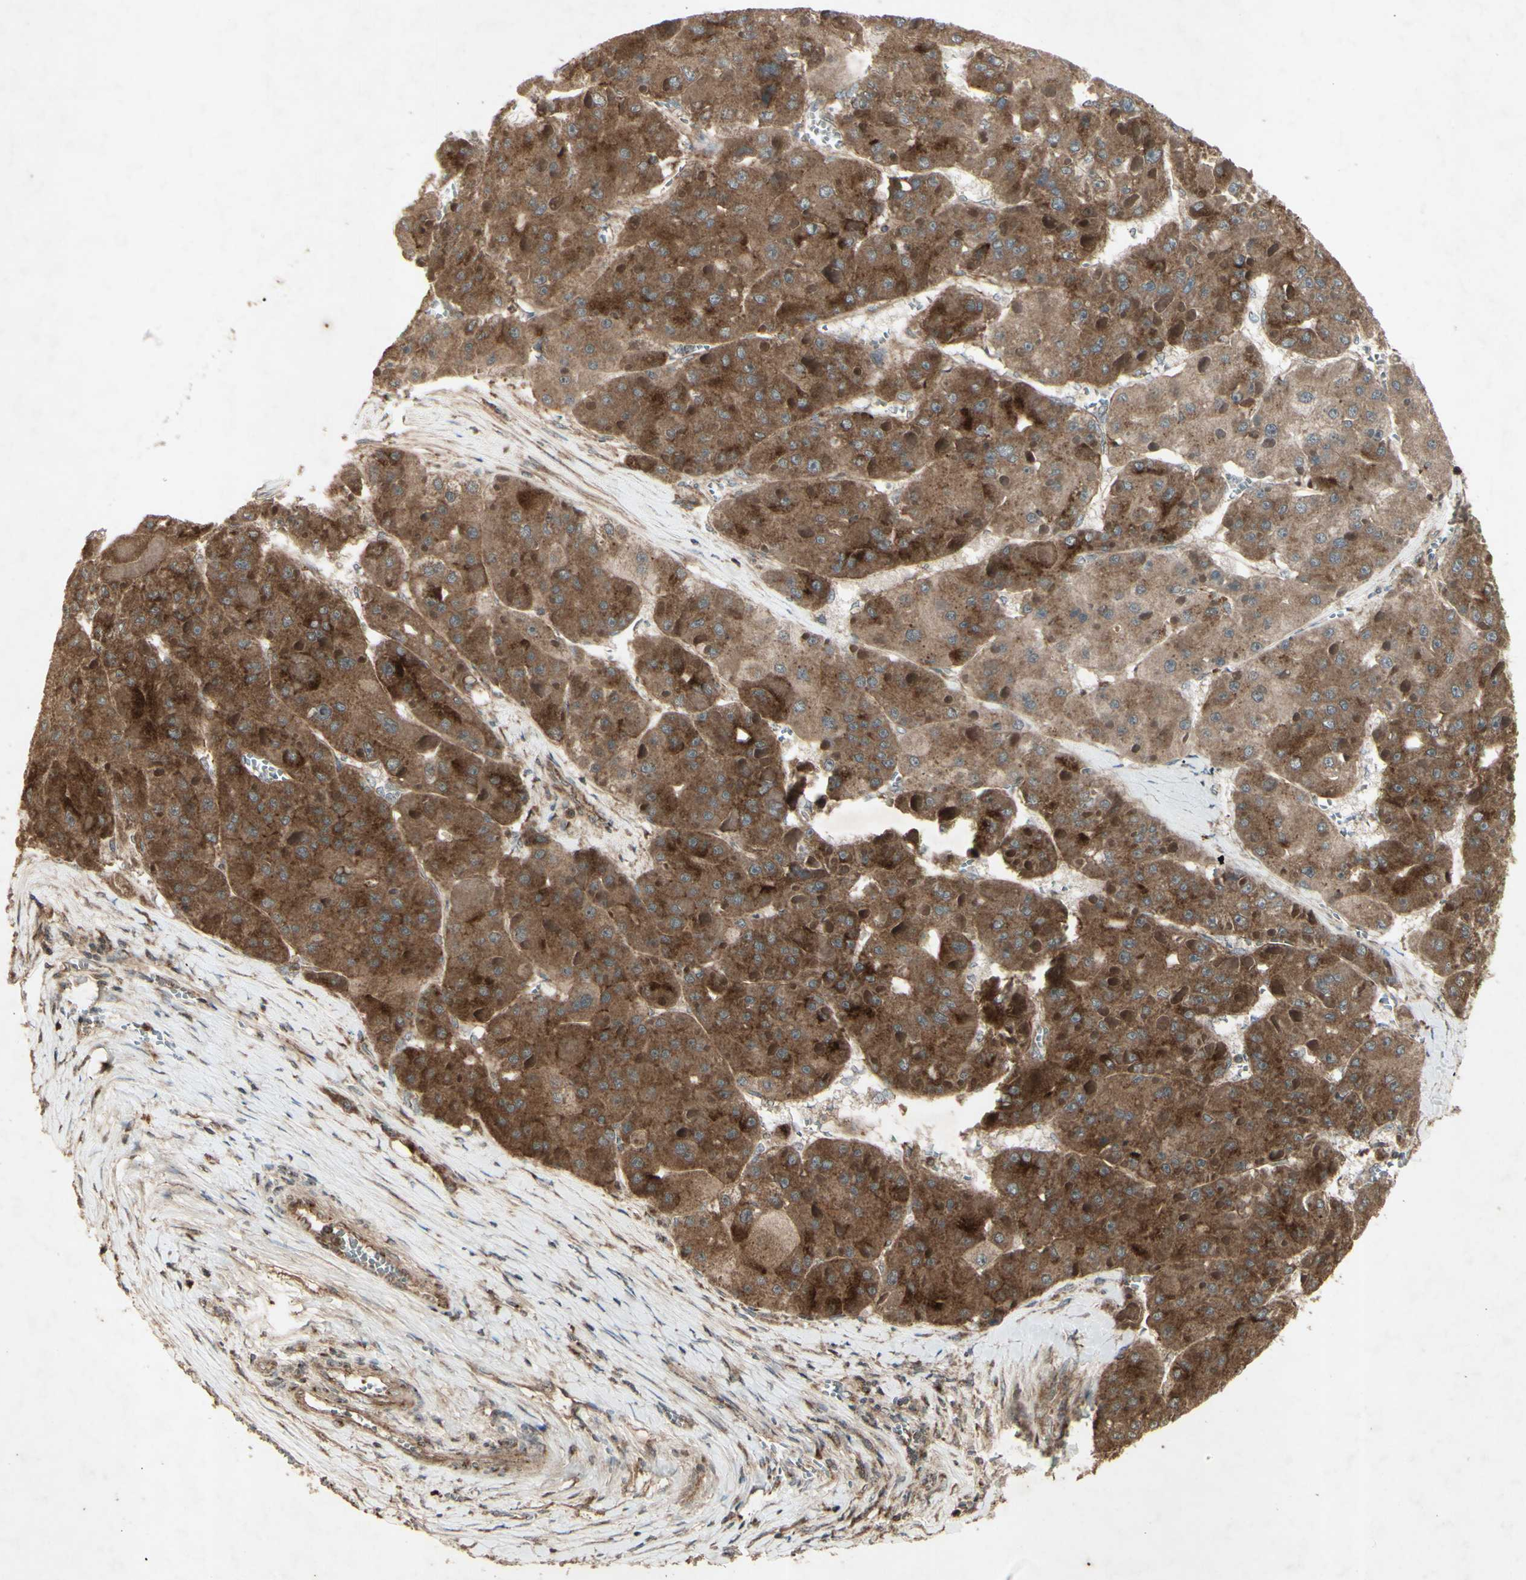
{"staining": {"intensity": "moderate", "quantity": ">75%", "location": "cytoplasmic/membranous"}, "tissue": "liver cancer", "cell_type": "Tumor cells", "image_type": "cancer", "snomed": [{"axis": "morphology", "description": "Carcinoma, Hepatocellular, NOS"}, {"axis": "topography", "description": "Liver"}], "caption": "About >75% of tumor cells in human liver cancer display moderate cytoplasmic/membranous protein expression as visualized by brown immunohistochemical staining.", "gene": "AP1G1", "patient": {"sex": "female", "age": 73}}